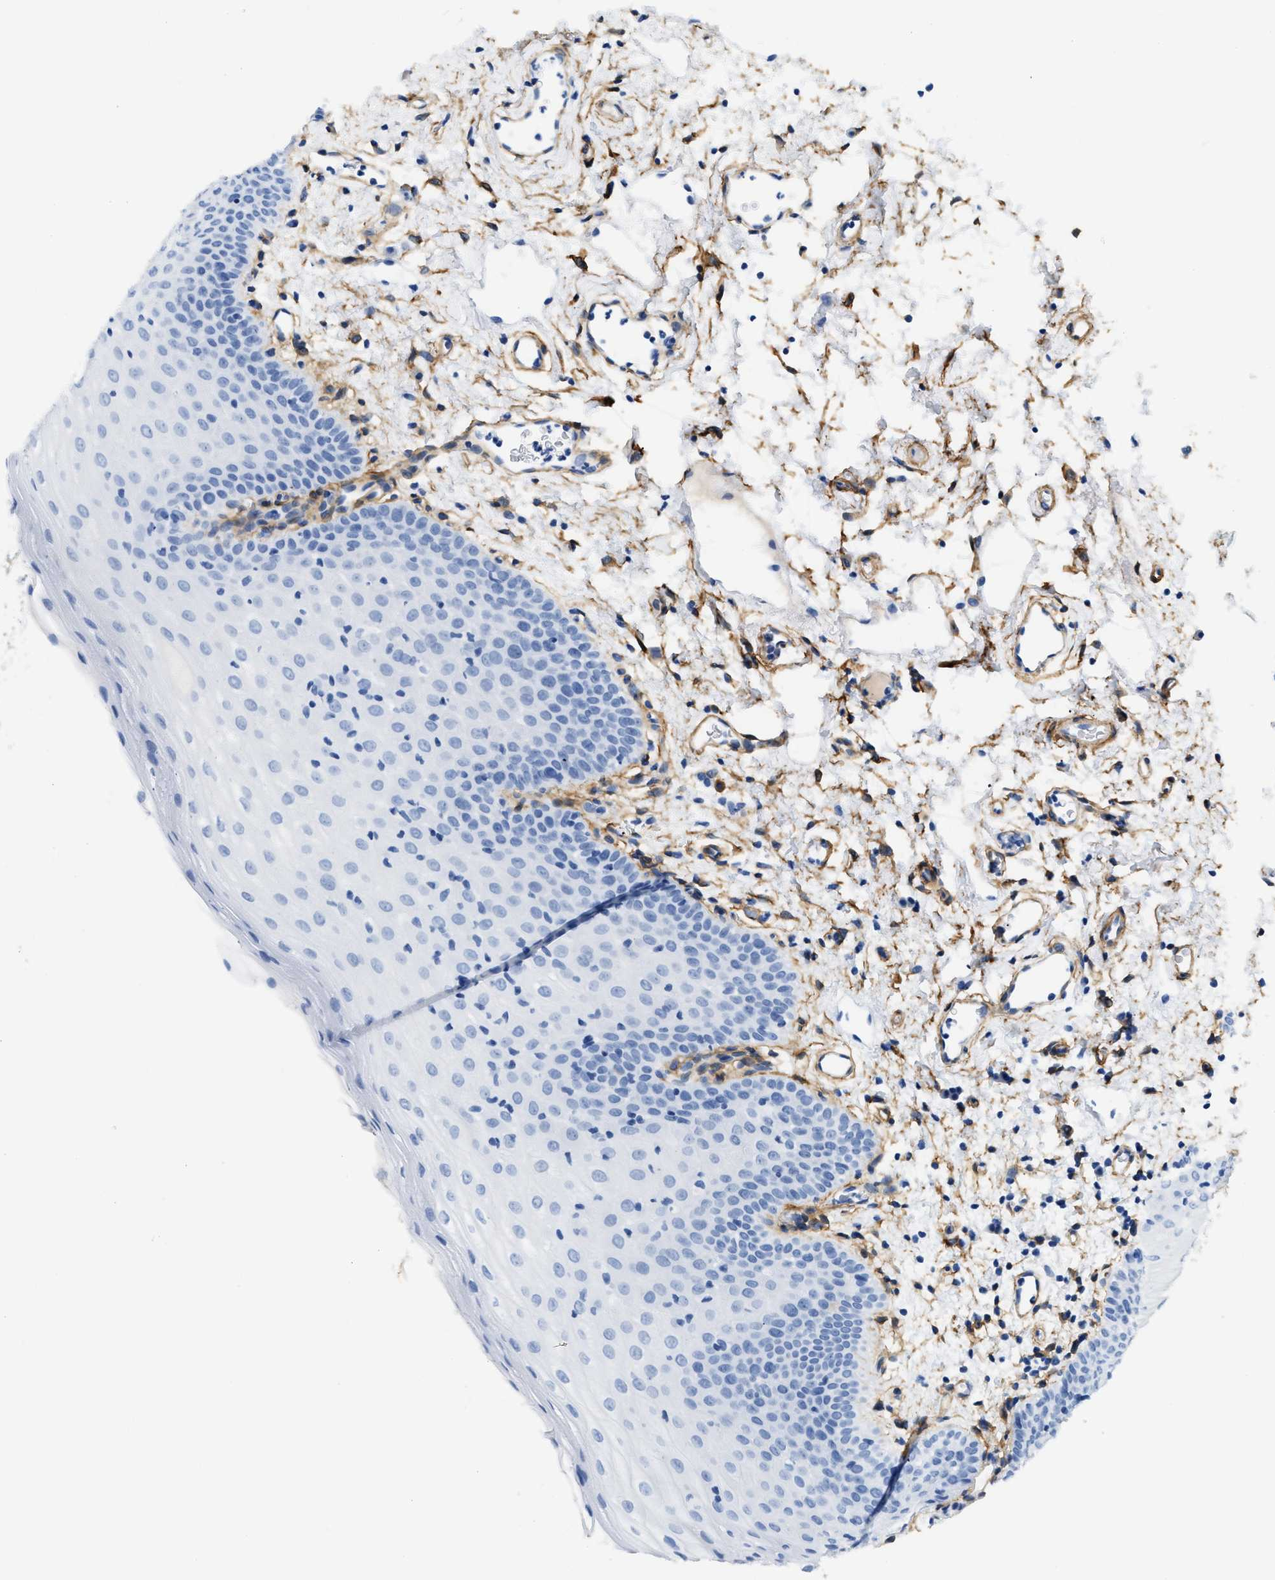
{"staining": {"intensity": "negative", "quantity": "none", "location": "none"}, "tissue": "oral mucosa", "cell_type": "Squamous epithelial cells", "image_type": "normal", "snomed": [{"axis": "morphology", "description": "Normal tissue, NOS"}, {"axis": "topography", "description": "Oral tissue"}], "caption": "A high-resolution micrograph shows immunohistochemistry (IHC) staining of benign oral mucosa, which reveals no significant staining in squamous epithelial cells. (DAB immunohistochemistry (IHC), high magnification).", "gene": "PDGFRB", "patient": {"sex": "male", "age": 66}}